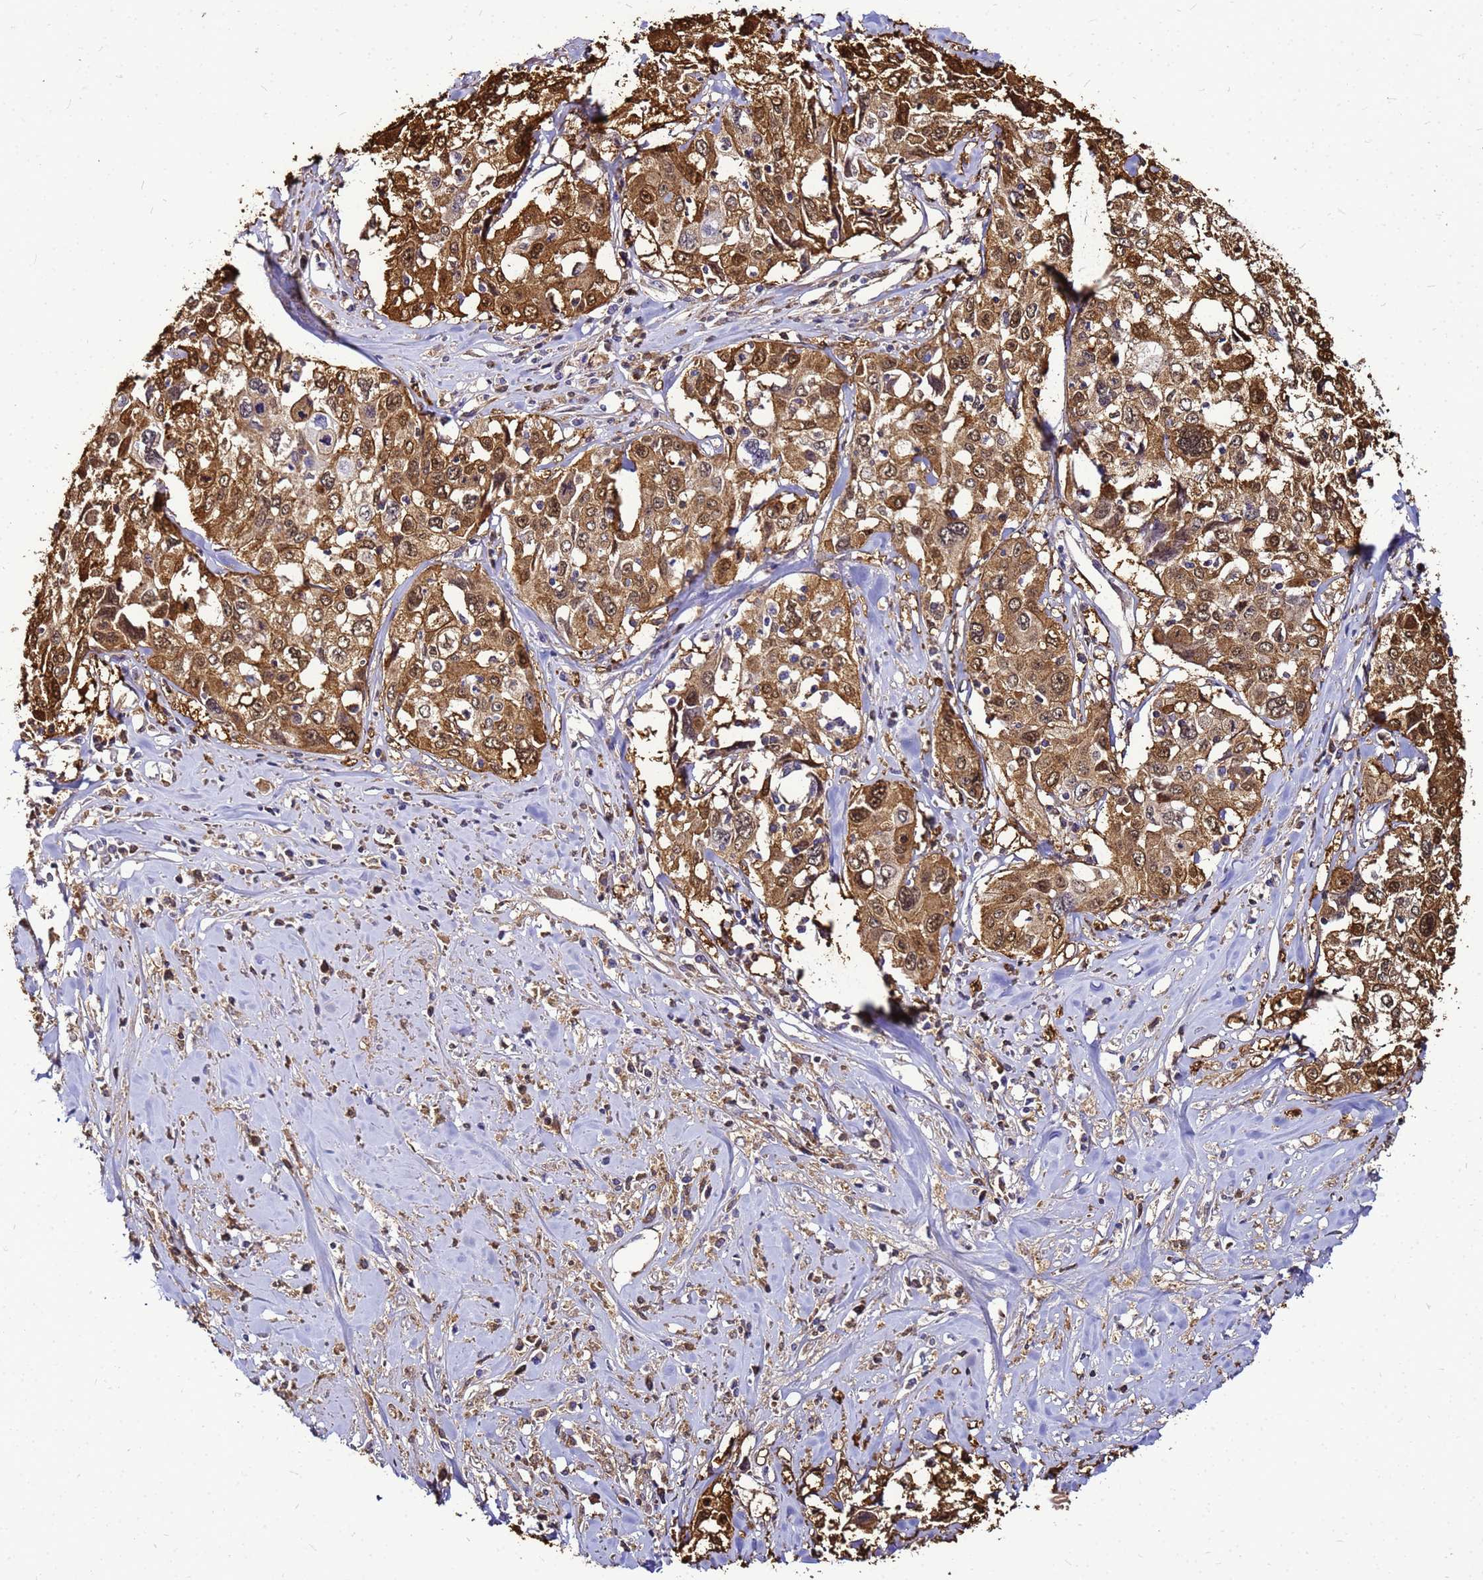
{"staining": {"intensity": "moderate", "quantity": ">75%", "location": "cytoplasmic/membranous,nuclear"}, "tissue": "cervical cancer", "cell_type": "Tumor cells", "image_type": "cancer", "snomed": [{"axis": "morphology", "description": "Squamous cell carcinoma, NOS"}, {"axis": "topography", "description": "Cervix"}], "caption": "Human squamous cell carcinoma (cervical) stained for a protein (brown) displays moderate cytoplasmic/membranous and nuclear positive staining in about >75% of tumor cells.", "gene": "S100A2", "patient": {"sex": "female", "age": 31}}